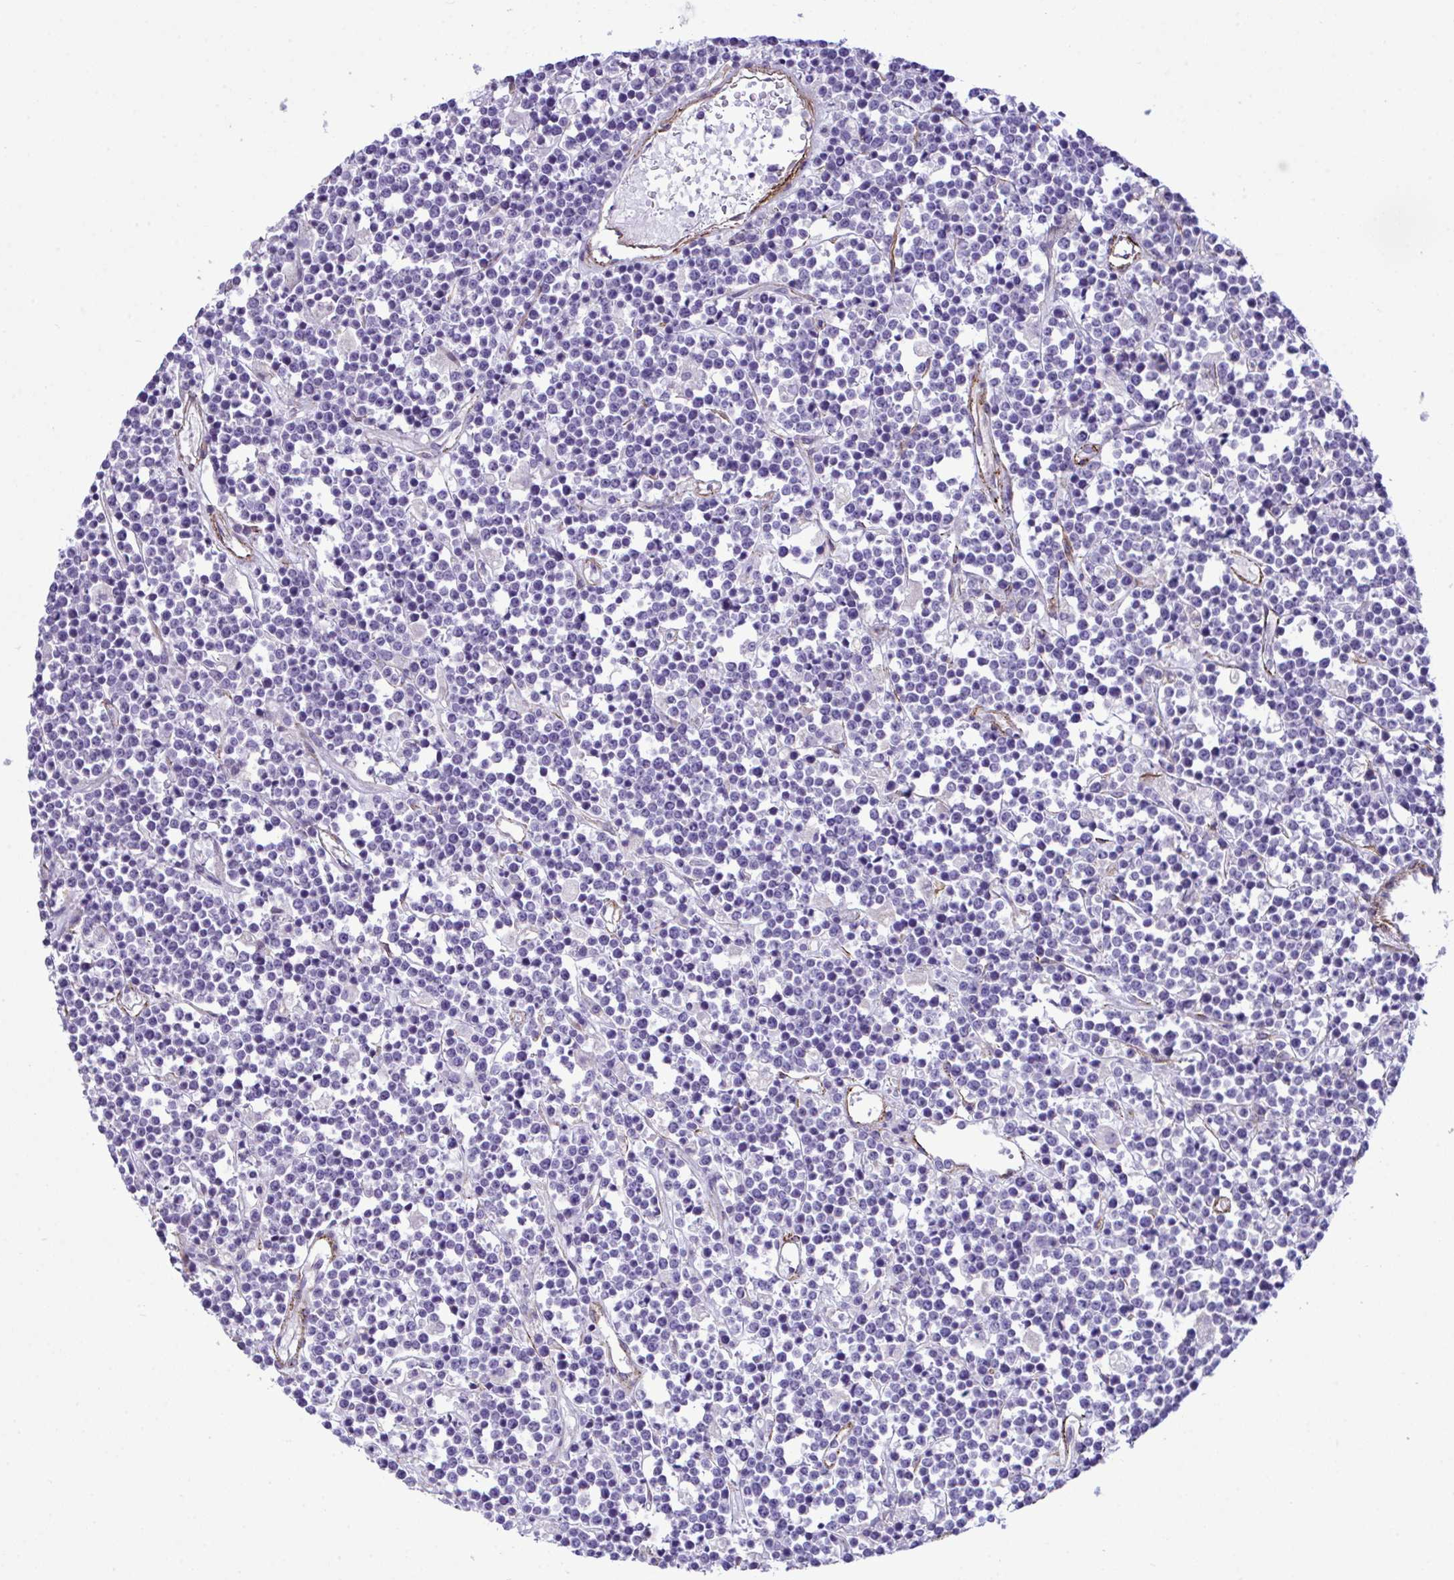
{"staining": {"intensity": "negative", "quantity": "none", "location": "none"}, "tissue": "lymphoma", "cell_type": "Tumor cells", "image_type": "cancer", "snomed": [{"axis": "morphology", "description": "Malignant lymphoma, non-Hodgkin's type, High grade"}, {"axis": "topography", "description": "Ovary"}], "caption": "This is a photomicrograph of immunohistochemistry (IHC) staining of high-grade malignant lymphoma, non-Hodgkin's type, which shows no positivity in tumor cells.", "gene": "SYNPO2L", "patient": {"sex": "female", "age": 56}}